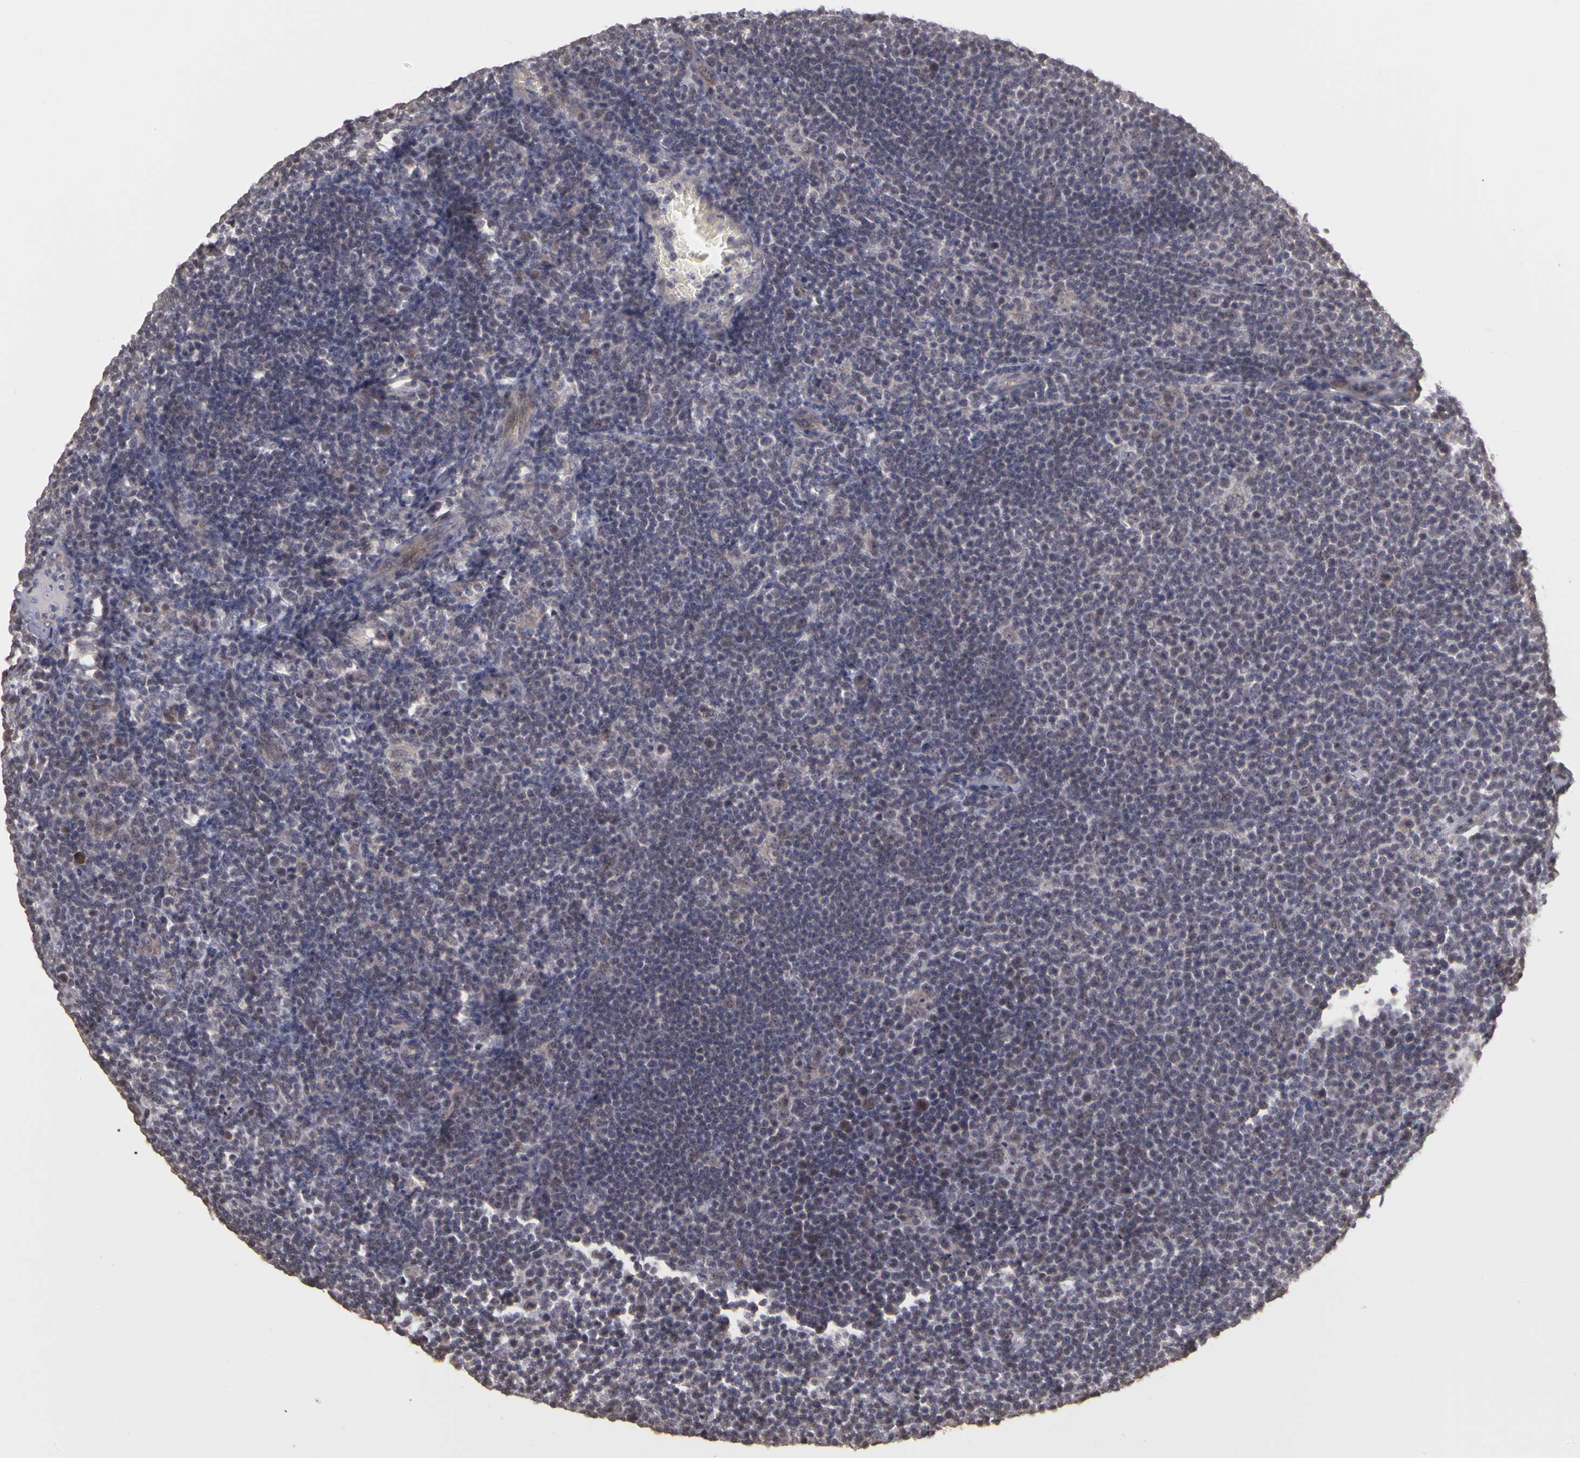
{"staining": {"intensity": "negative", "quantity": "none", "location": "none"}, "tissue": "lymphoma", "cell_type": "Tumor cells", "image_type": "cancer", "snomed": [{"axis": "morphology", "description": "Malignant lymphoma, non-Hodgkin's type, Low grade"}, {"axis": "topography", "description": "Lymph node"}], "caption": "This is an IHC photomicrograph of human lymphoma. There is no expression in tumor cells.", "gene": "FRMD7", "patient": {"sex": "male", "age": 74}}